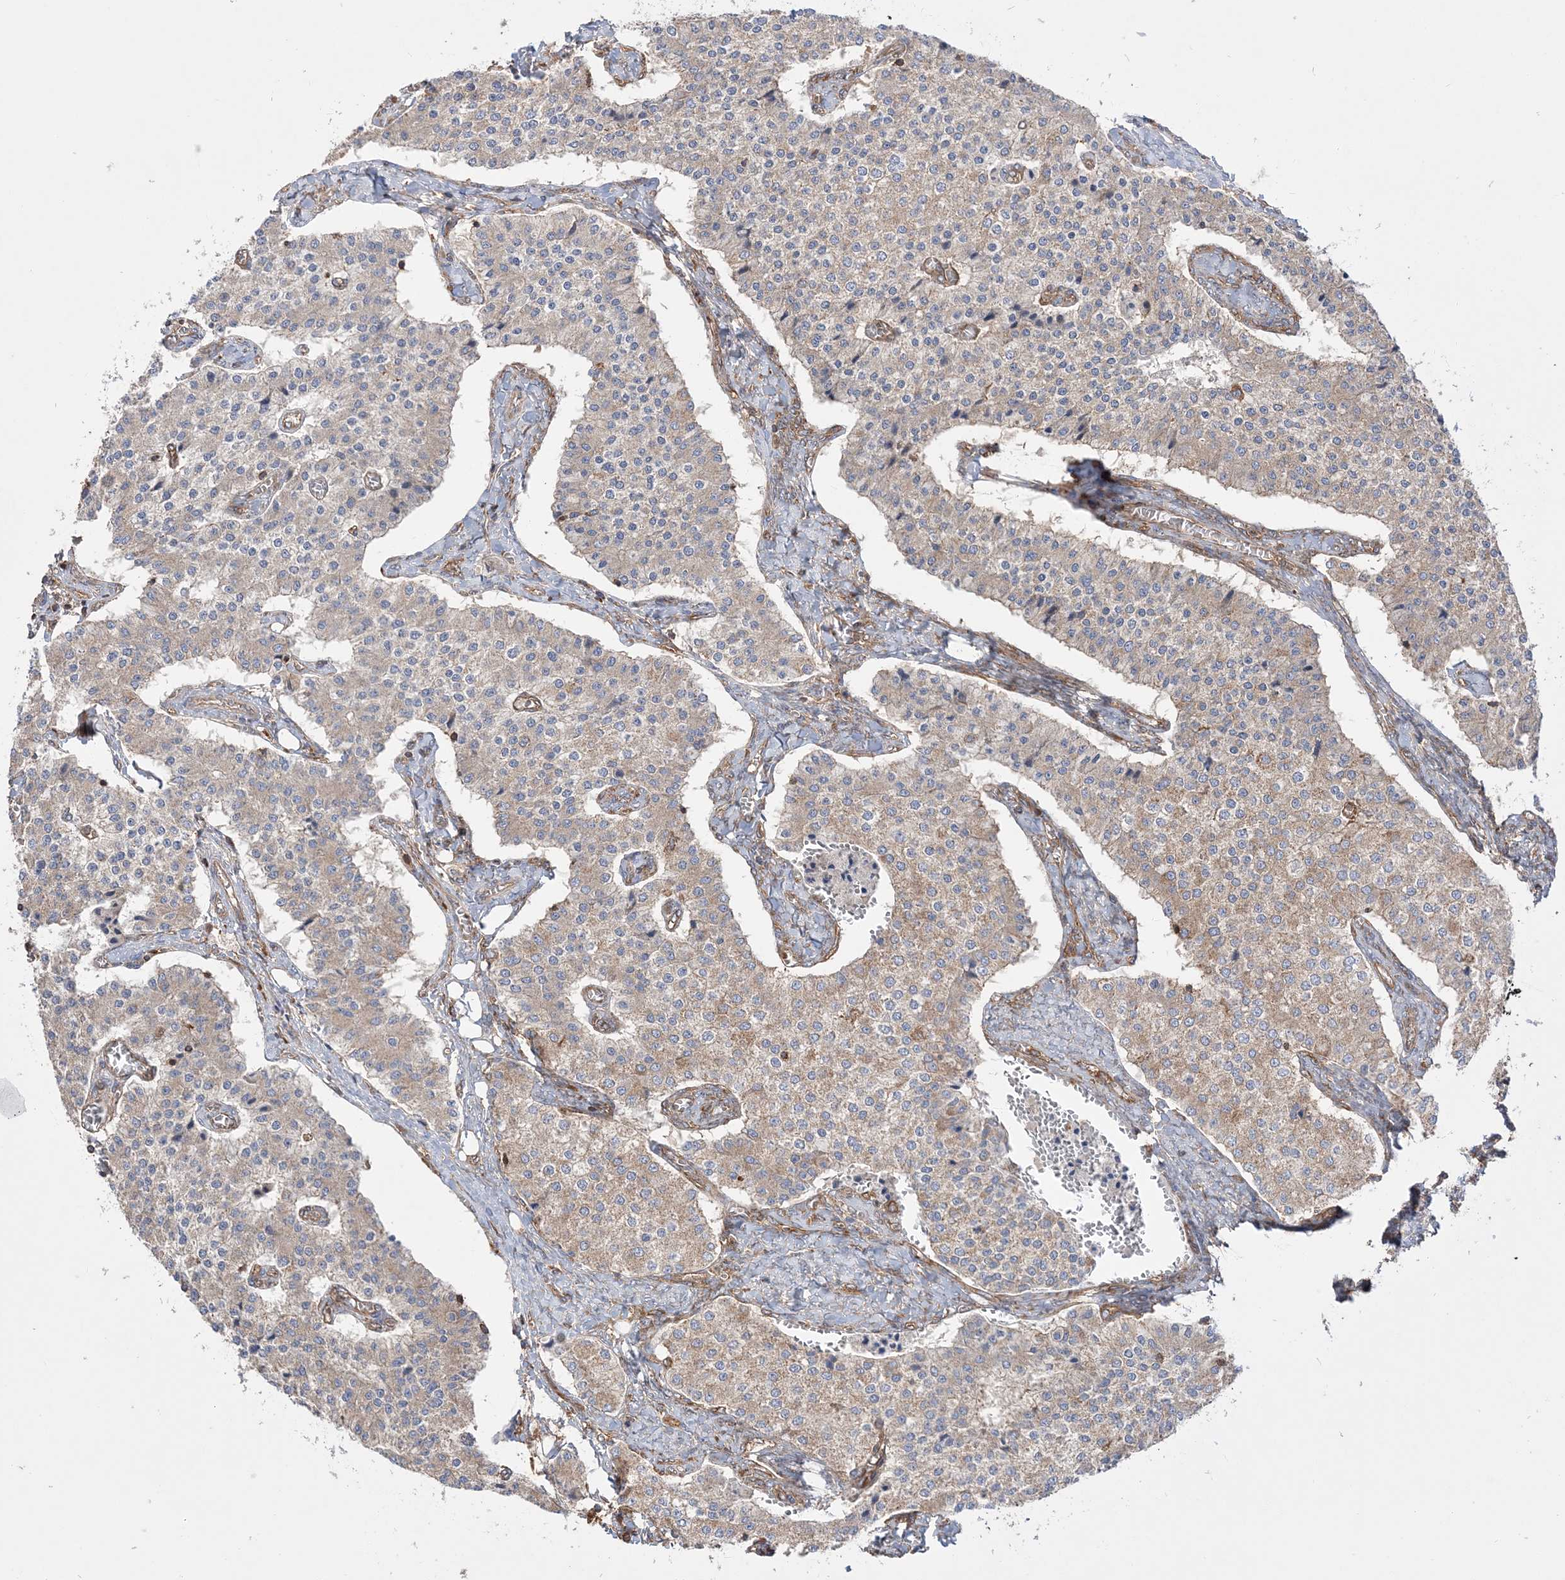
{"staining": {"intensity": "weak", "quantity": "25%-75%", "location": "cytoplasmic/membranous"}, "tissue": "carcinoid", "cell_type": "Tumor cells", "image_type": "cancer", "snomed": [{"axis": "morphology", "description": "Carcinoid, malignant, NOS"}, {"axis": "topography", "description": "Colon"}], "caption": "A brown stain highlights weak cytoplasmic/membranous expression of a protein in carcinoid (malignant) tumor cells.", "gene": "TBC1D5", "patient": {"sex": "female", "age": 52}}